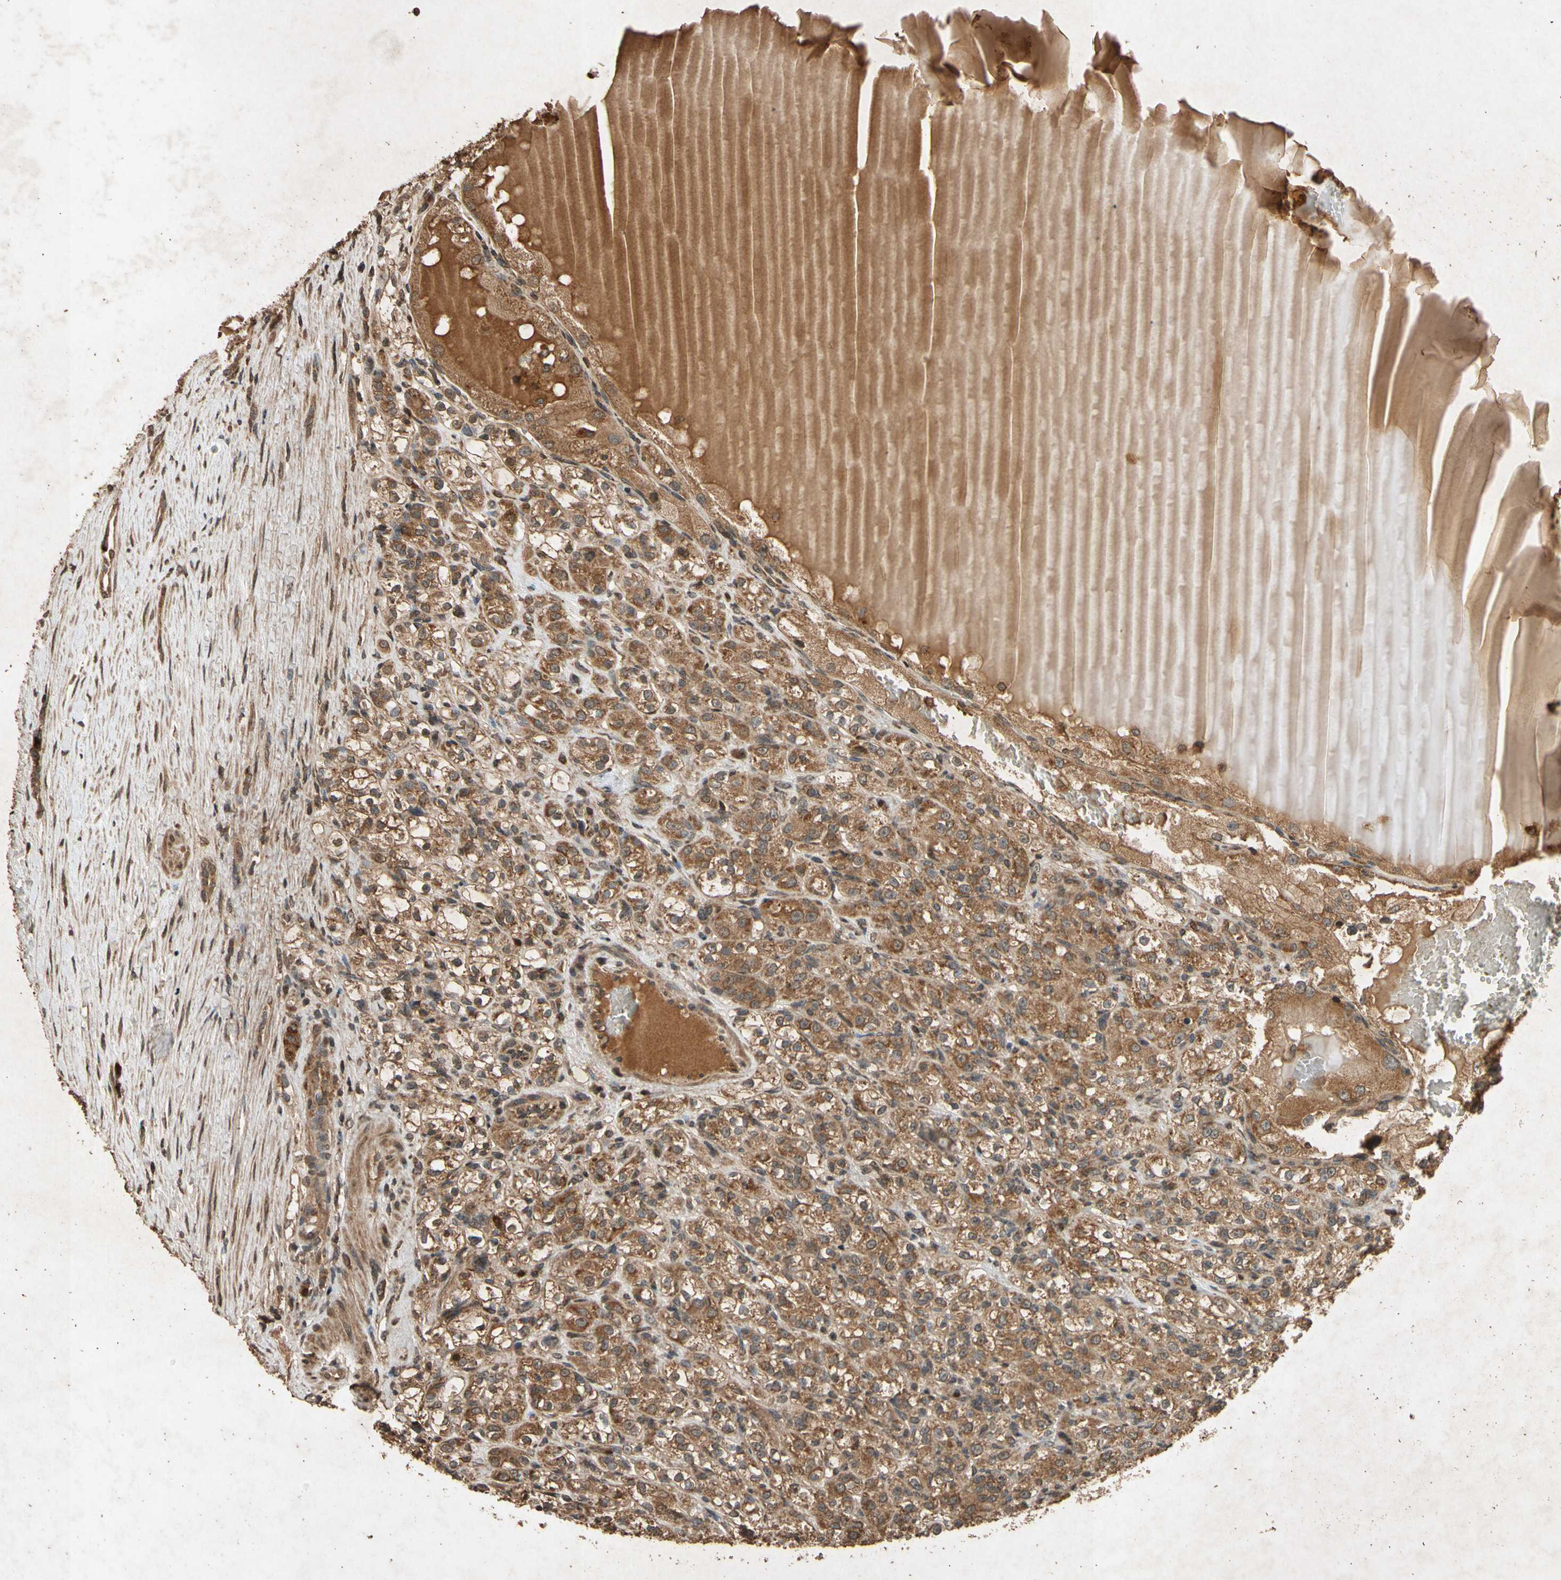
{"staining": {"intensity": "strong", "quantity": ">75%", "location": "cytoplasmic/membranous"}, "tissue": "renal cancer", "cell_type": "Tumor cells", "image_type": "cancer", "snomed": [{"axis": "morphology", "description": "Normal tissue, NOS"}, {"axis": "morphology", "description": "Adenocarcinoma, NOS"}, {"axis": "topography", "description": "Kidney"}], "caption": "Adenocarcinoma (renal) was stained to show a protein in brown. There is high levels of strong cytoplasmic/membranous staining in approximately >75% of tumor cells.", "gene": "TXN2", "patient": {"sex": "male", "age": 61}}